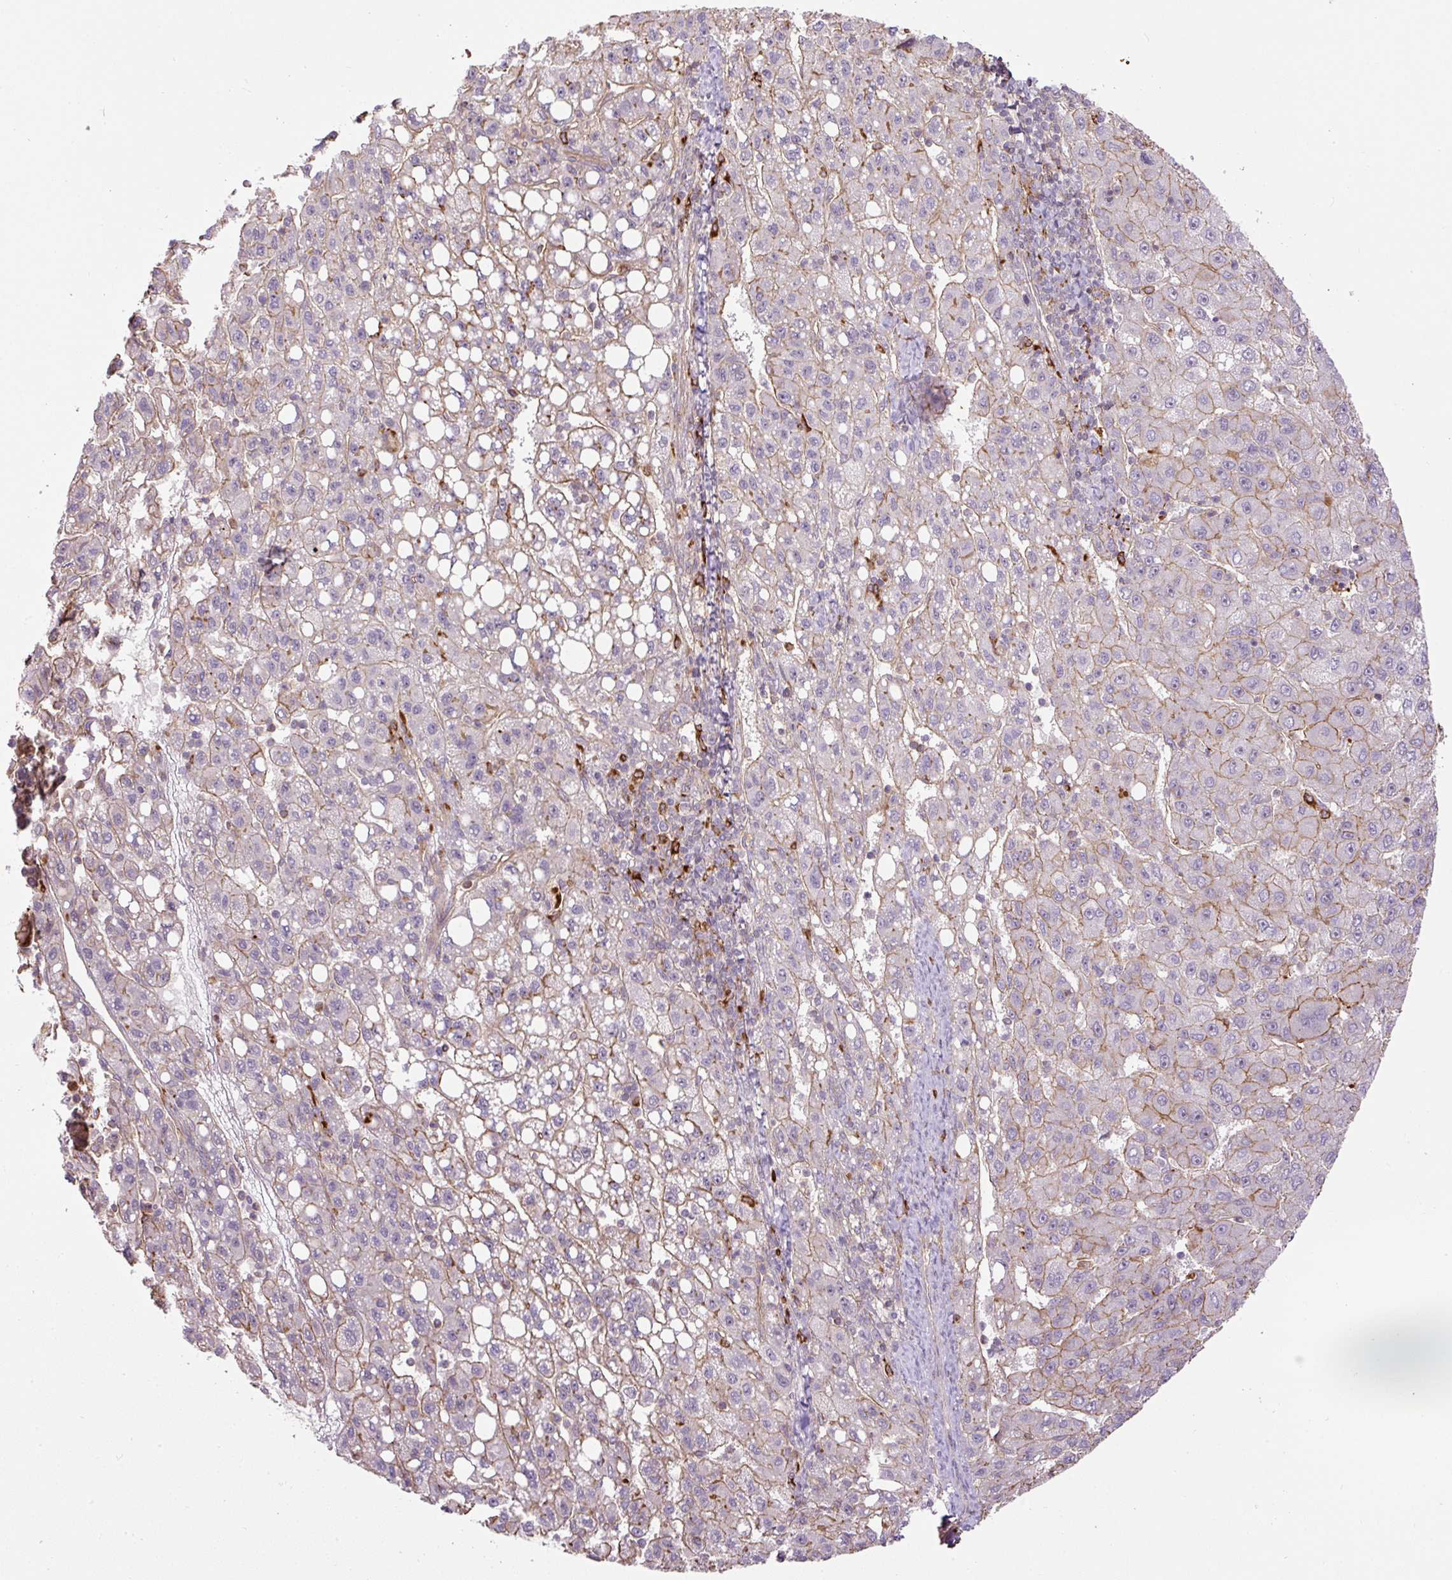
{"staining": {"intensity": "moderate", "quantity": "25%-75%", "location": "cytoplasmic/membranous"}, "tissue": "liver cancer", "cell_type": "Tumor cells", "image_type": "cancer", "snomed": [{"axis": "morphology", "description": "Carcinoma, Hepatocellular, NOS"}, {"axis": "topography", "description": "Liver"}], "caption": "An IHC histopathology image of tumor tissue is shown. Protein staining in brown shows moderate cytoplasmic/membranous positivity in liver cancer (hepatocellular carcinoma) within tumor cells.", "gene": "B3GALT5", "patient": {"sex": "female", "age": 82}}